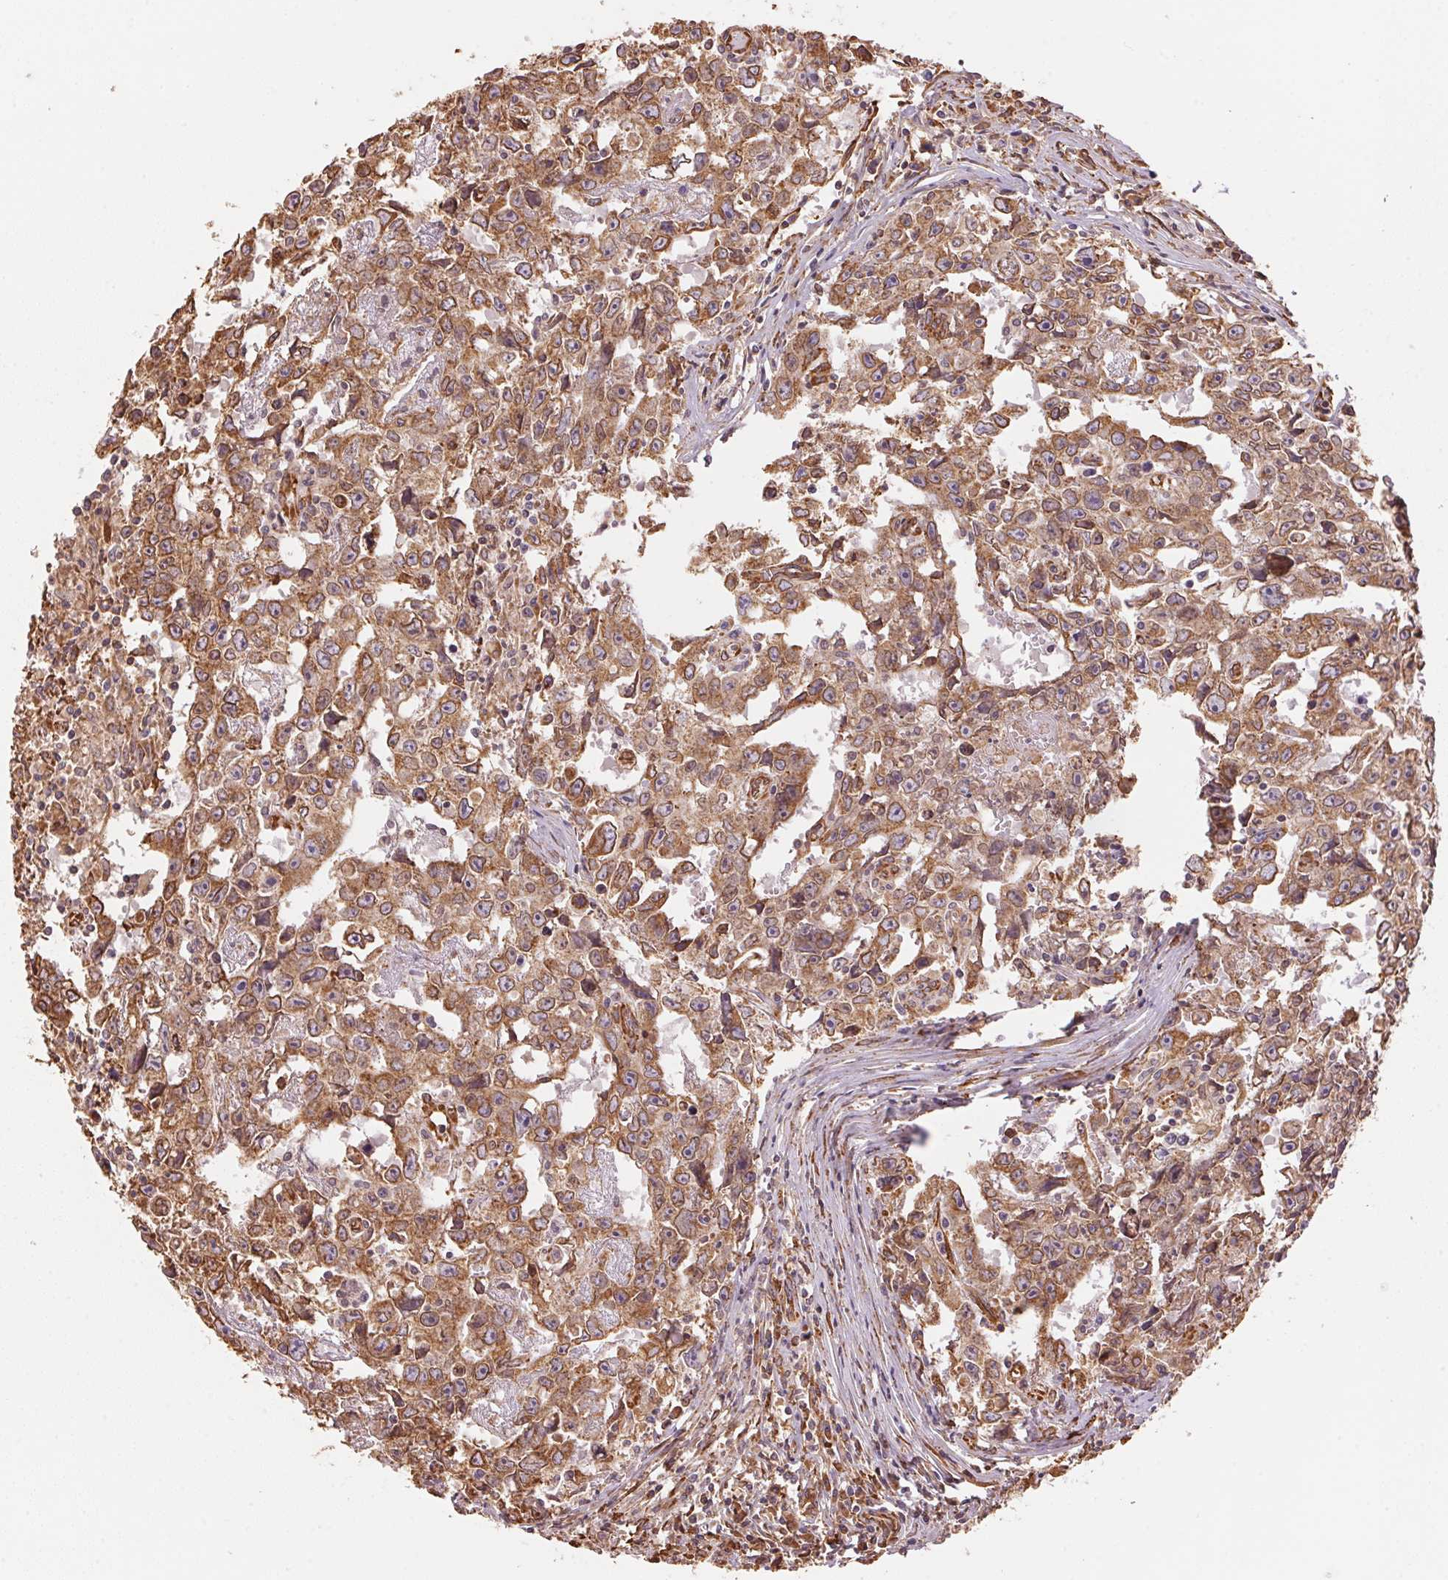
{"staining": {"intensity": "moderate", "quantity": ">75%", "location": "cytoplasmic/membranous"}, "tissue": "testis cancer", "cell_type": "Tumor cells", "image_type": "cancer", "snomed": [{"axis": "morphology", "description": "Carcinoma, Embryonal, NOS"}, {"axis": "topography", "description": "Testis"}], "caption": "Testis embryonal carcinoma was stained to show a protein in brown. There is medium levels of moderate cytoplasmic/membranous positivity in approximately >75% of tumor cells.", "gene": "C6orf163", "patient": {"sex": "male", "age": 22}}